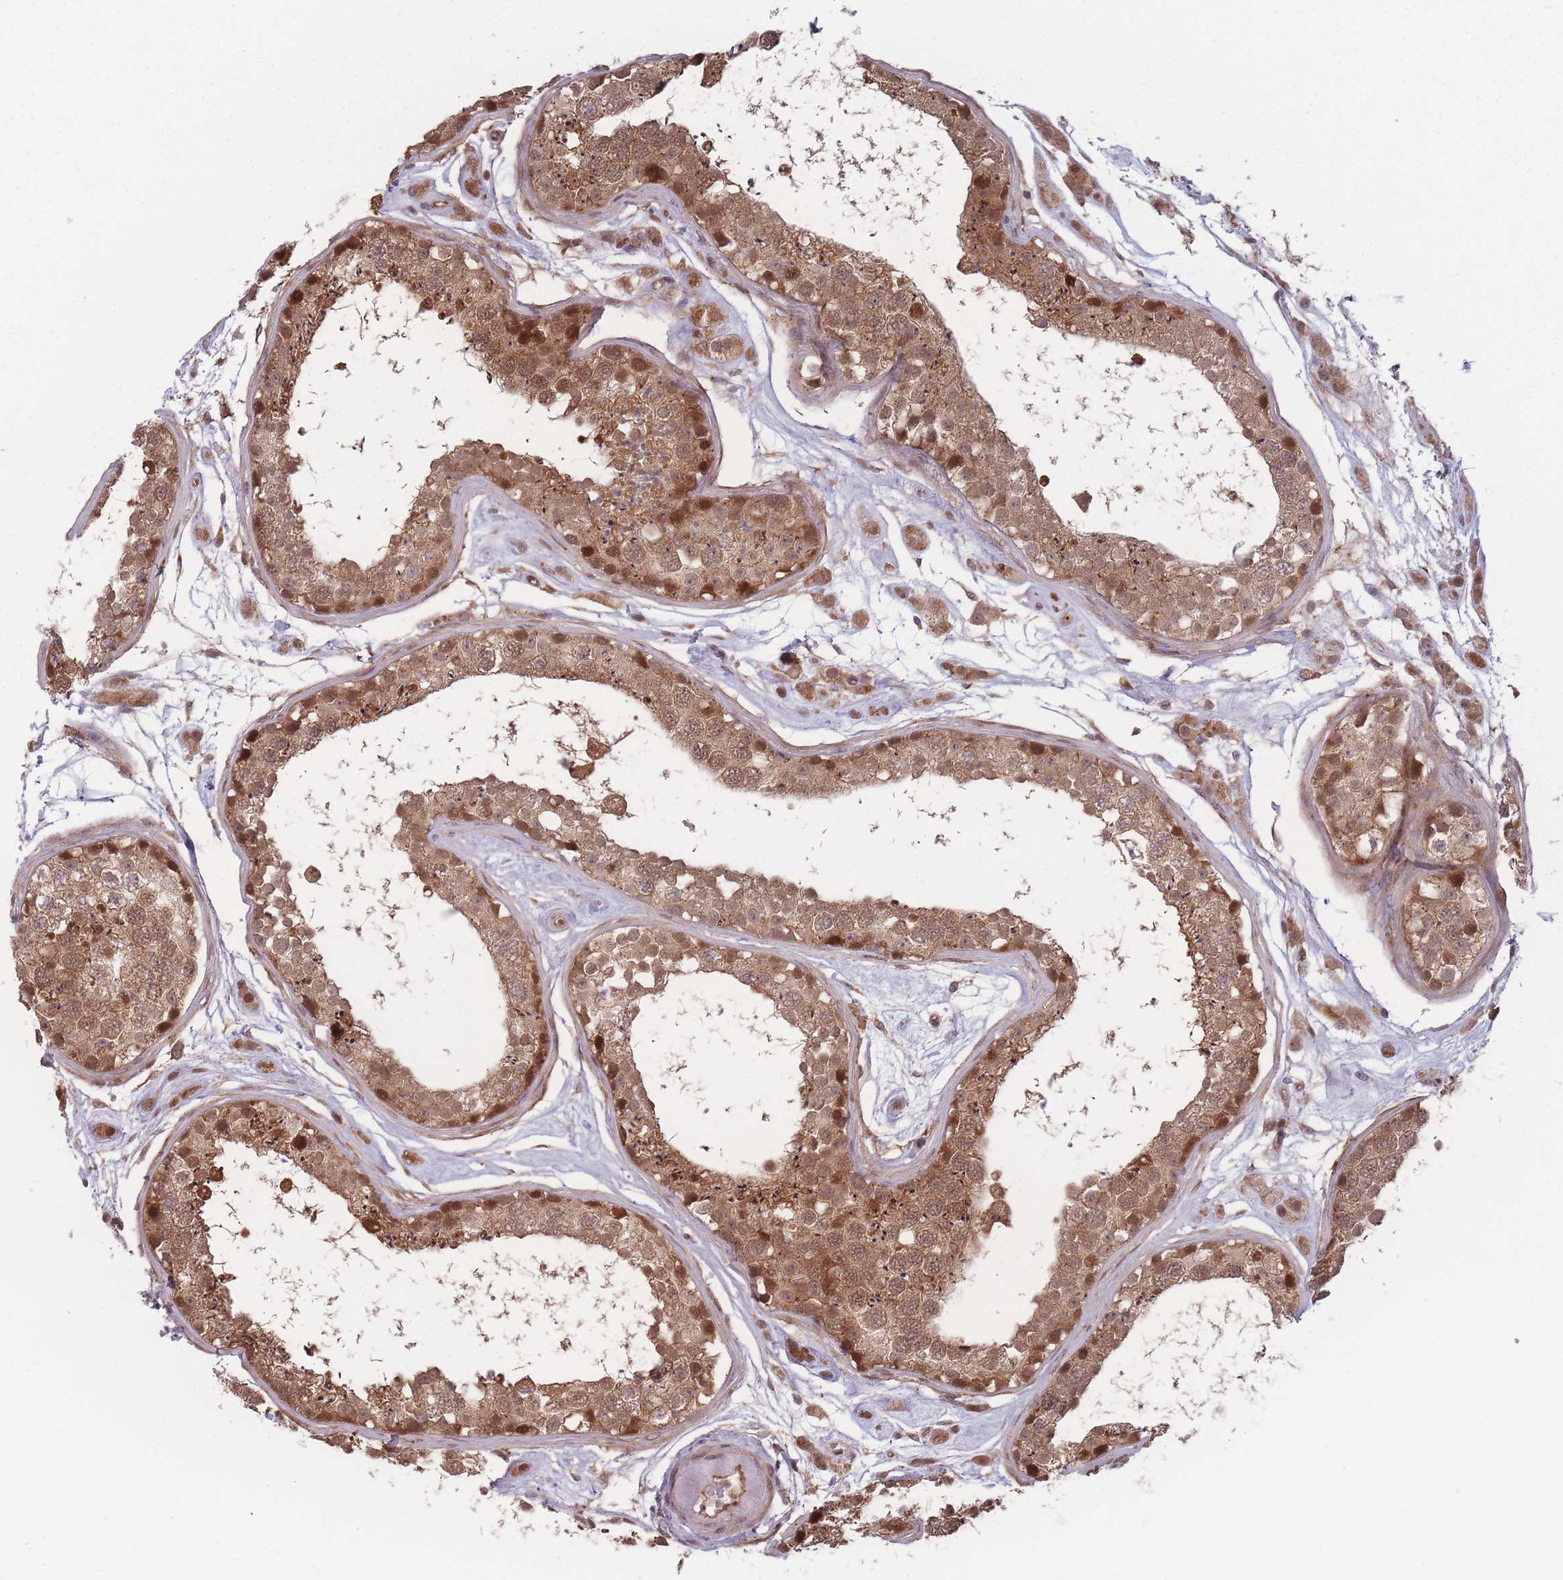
{"staining": {"intensity": "moderate", "quantity": ">75%", "location": "cytoplasmic/membranous,nuclear"}, "tissue": "testis", "cell_type": "Cells in seminiferous ducts", "image_type": "normal", "snomed": [{"axis": "morphology", "description": "Normal tissue, NOS"}, {"axis": "topography", "description": "Testis"}], "caption": "A medium amount of moderate cytoplasmic/membranous,nuclear staining is present in about >75% of cells in seminiferous ducts in normal testis.", "gene": "RPS18", "patient": {"sex": "male", "age": 25}}